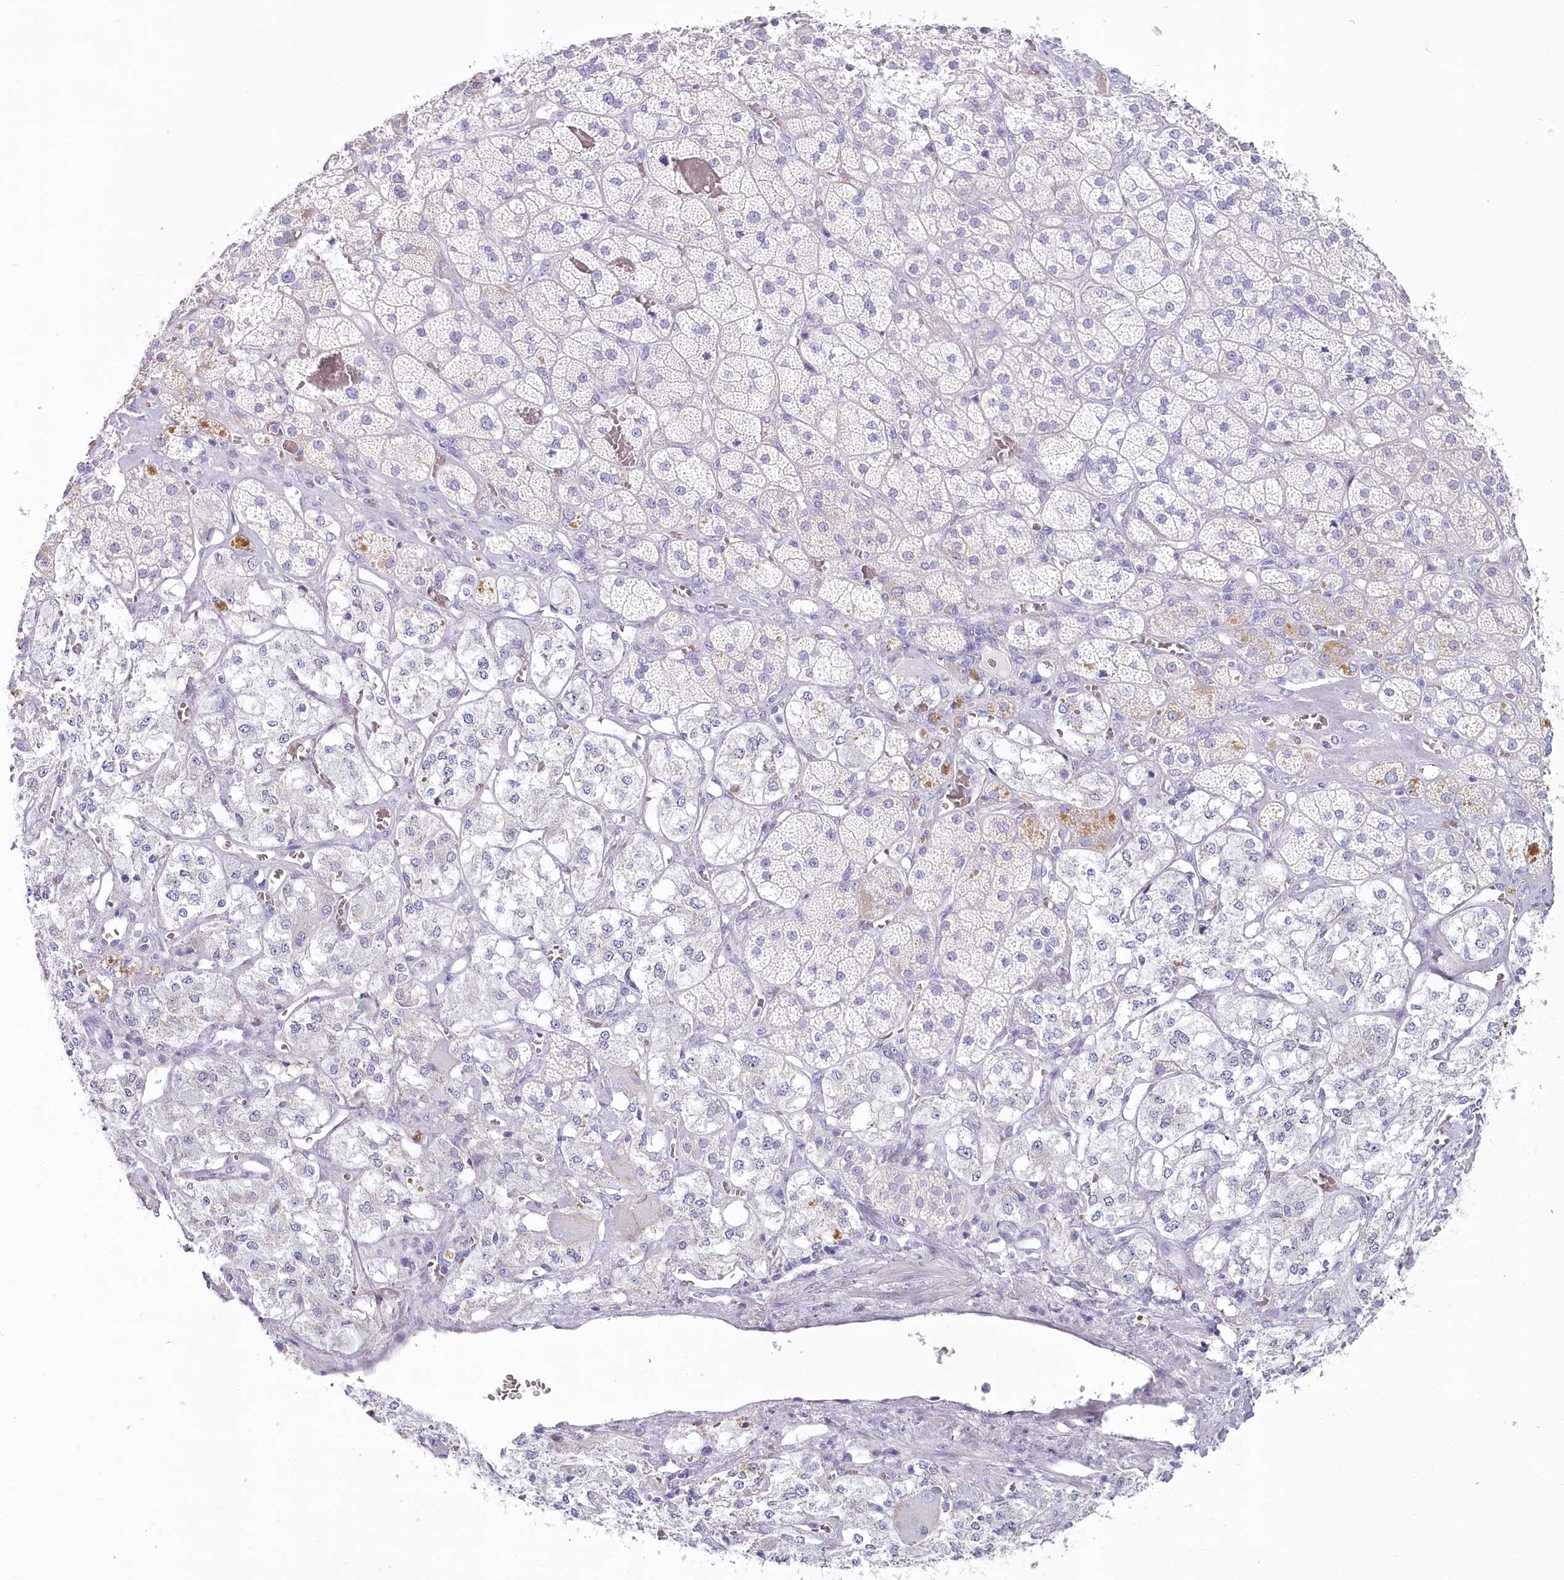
{"staining": {"intensity": "negative", "quantity": "none", "location": "none"}, "tissue": "adrenal gland", "cell_type": "Glandular cells", "image_type": "normal", "snomed": [{"axis": "morphology", "description": "Normal tissue, NOS"}, {"axis": "topography", "description": "Adrenal gland"}], "caption": "Immunohistochemical staining of normal adrenal gland displays no significant expression in glandular cells.", "gene": "IFIT5", "patient": {"sex": "male", "age": 57}}